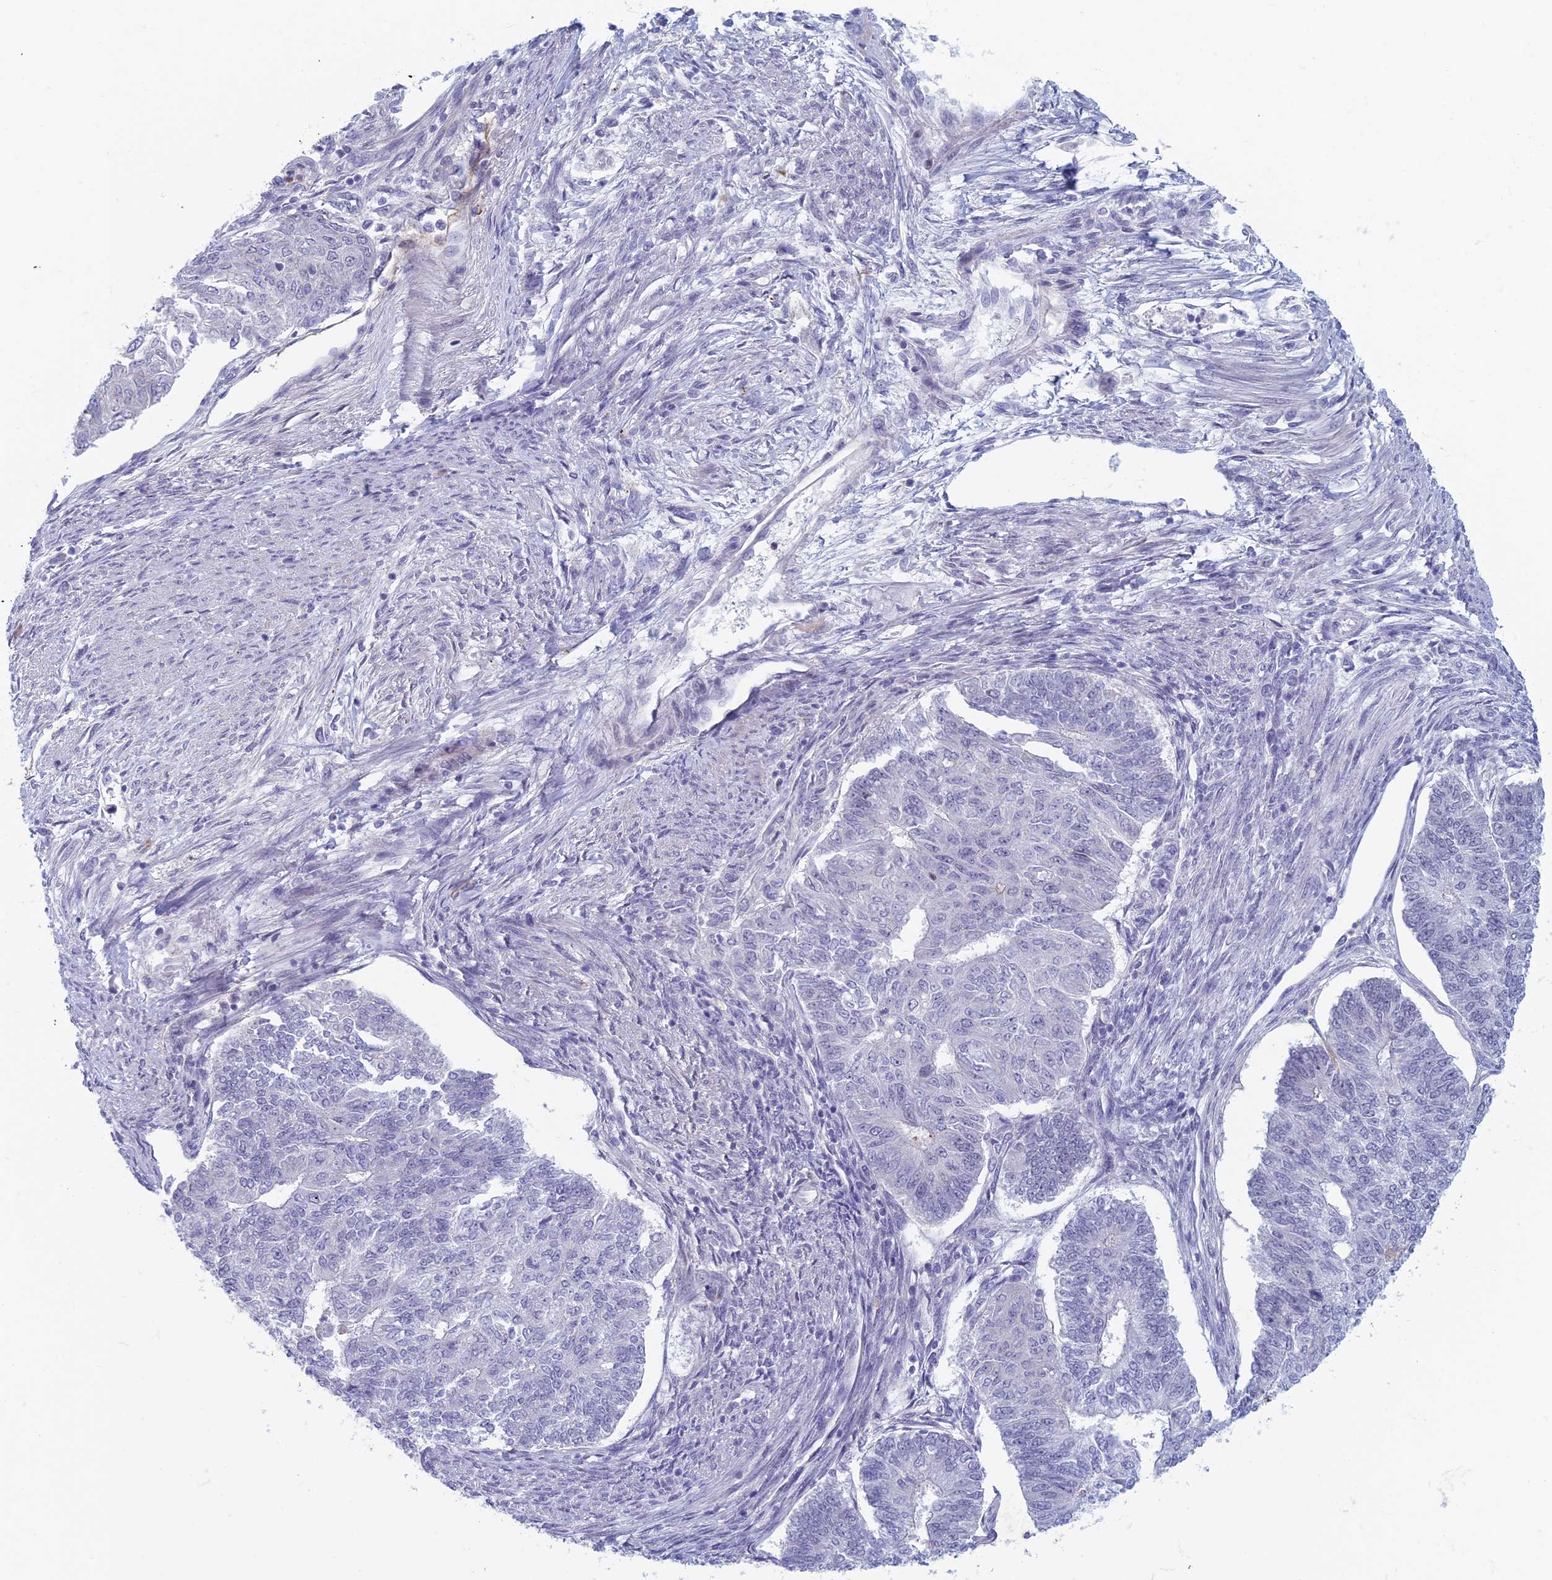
{"staining": {"intensity": "negative", "quantity": "none", "location": "none"}, "tissue": "endometrial cancer", "cell_type": "Tumor cells", "image_type": "cancer", "snomed": [{"axis": "morphology", "description": "Adenocarcinoma, NOS"}, {"axis": "topography", "description": "Endometrium"}], "caption": "High magnification brightfield microscopy of adenocarcinoma (endometrial) stained with DAB (3,3'-diaminobenzidine) (brown) and counterstained with hematoxylin (blue): tumor cells show no significant staining.", "gene": "PPP1R26", "patient": {"sex": "female", "age": 32}}